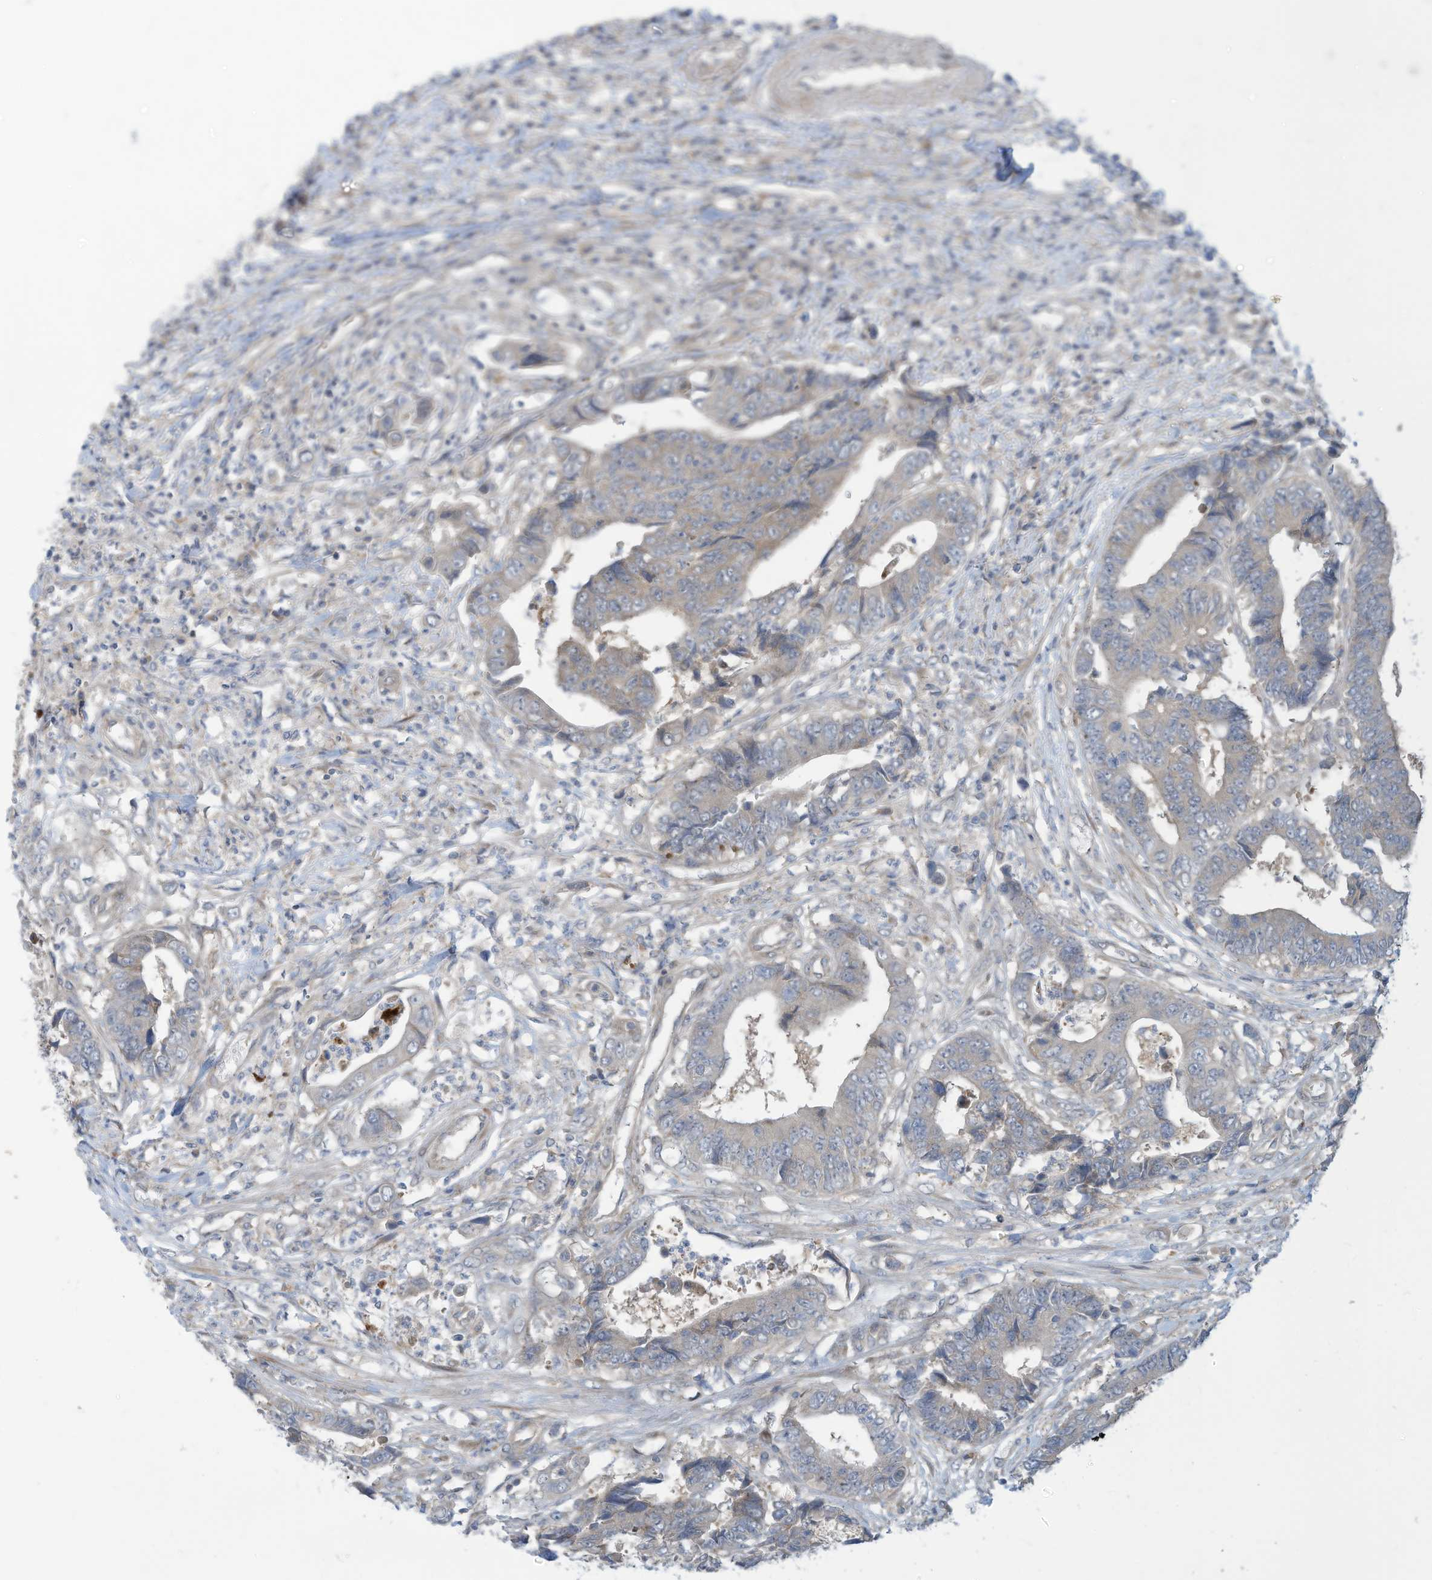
{"staining": {"intensity": "weak", "quantity": "<25%", "location": "cytoplasmic/membranous"}, "tissue": "colorectal cancer", "cell_type": "Tumor cells", "image_type": "cancer", "snomed": [{"axis": "morphology", "description": "Adenocarcinoma, NOS"}, {"axis": "topography", "description": "Rectum"}], "caption": "Photomicrograph shows no significant protein staining in tumor cells of colorectal adenocarcinoma.", "gene": "ADAT2", "patient": {"sex": "male", "age": 84}}